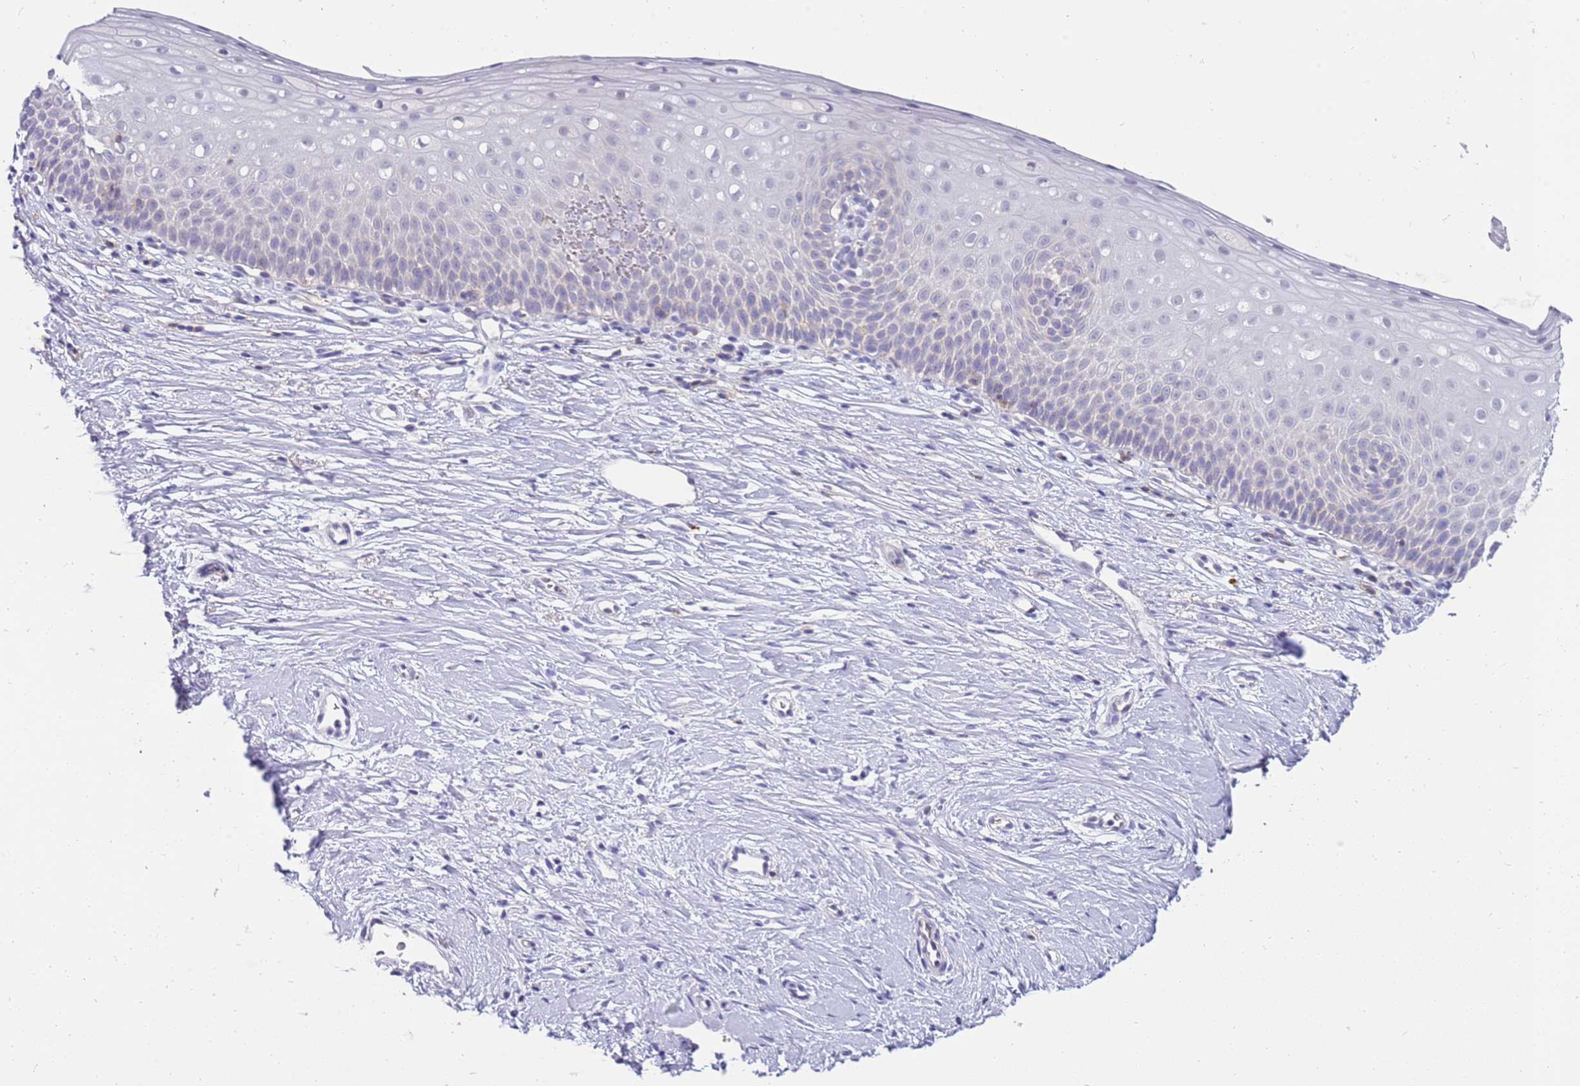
{"staining": {"intensity": "weak", "quantity": "<25%", "location": "cytoplasmic/membranous,nuclear"}, "tissue": "cervix", "cell_type": "Glandular cells", "image_type": "normal", "snomed": [{"axis": "morphology", "description": "Normal tissue, NOS"}, {"axis": "topography", "description": "Cervix"}], "caption": "Photomicrograph shows no significant protein expression in glandular cells of unremarkable cervix.", "gene": "STK25", "patient": {"sex": "female", "age": 57}}